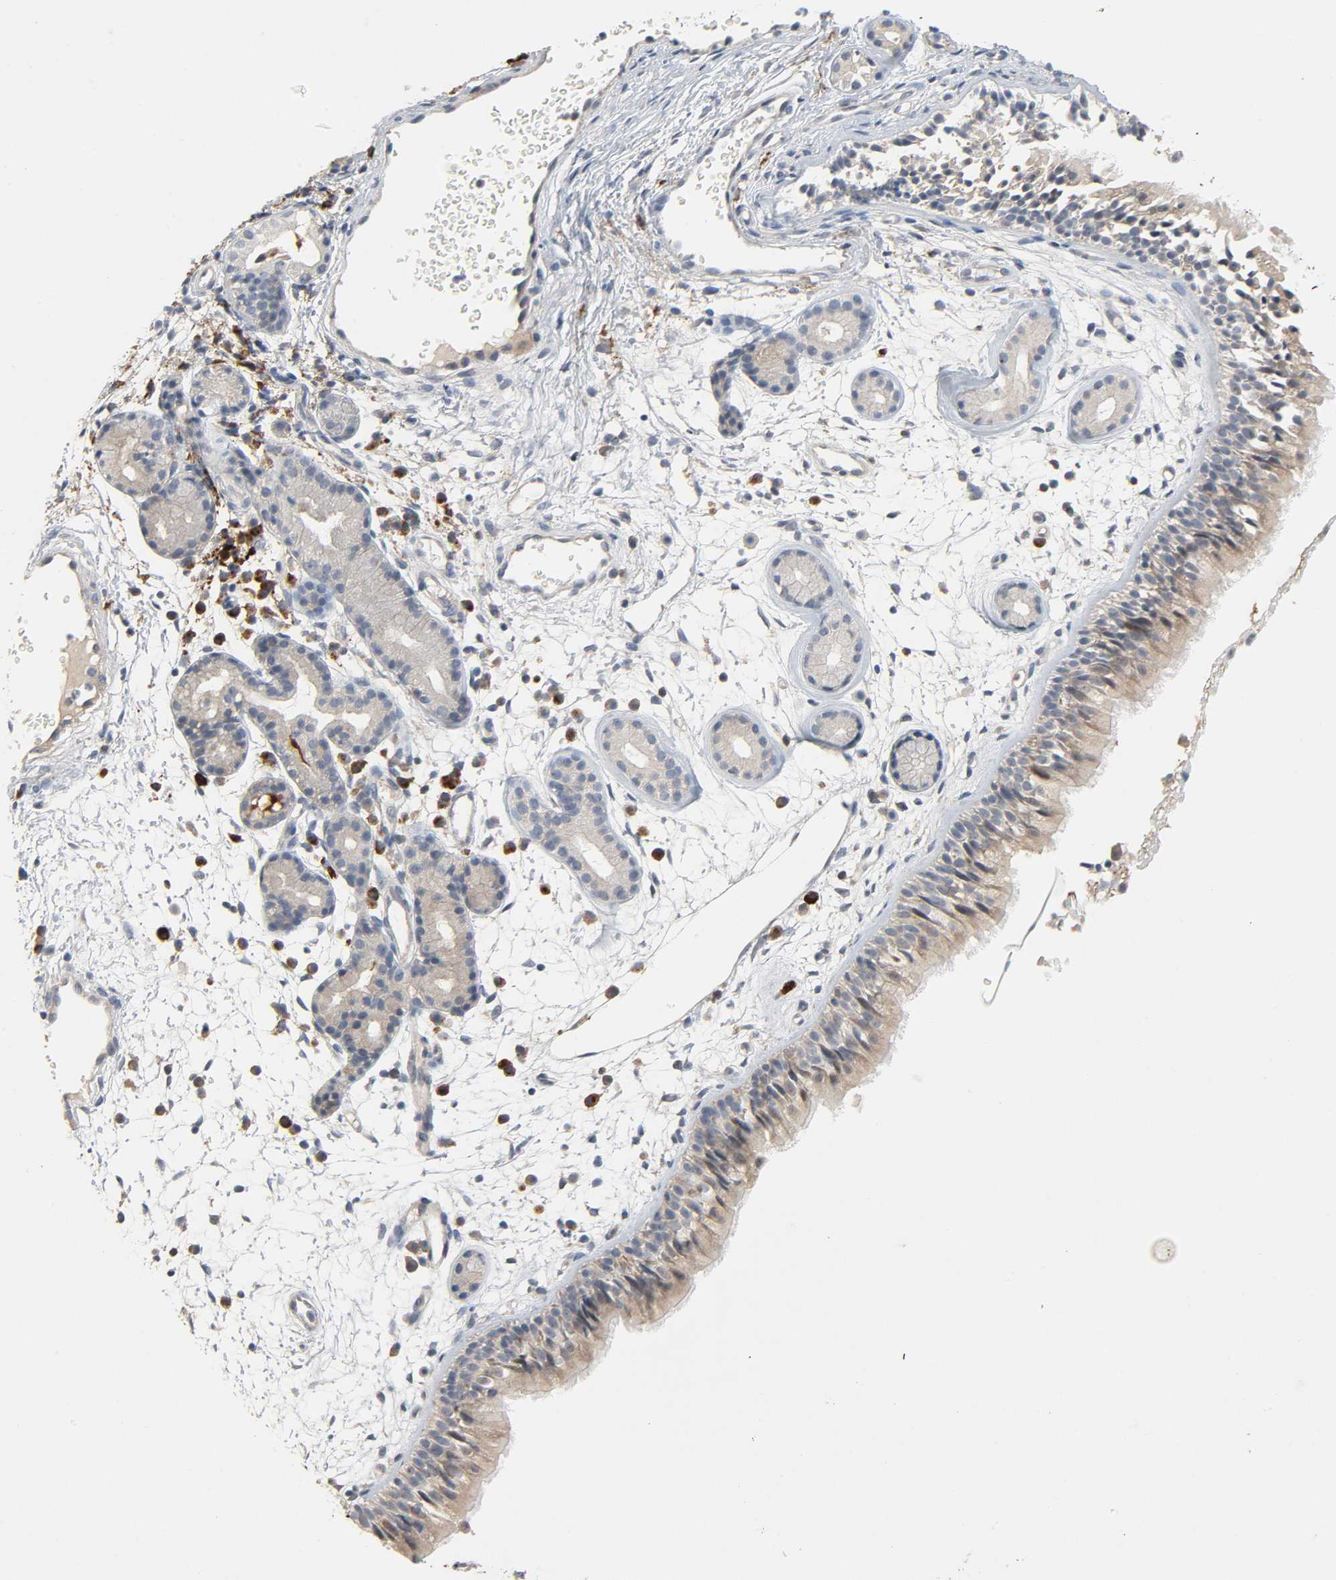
{"staining": {"intensity": "weak", "quantity": ">75%", "location": "cytoplasmic/membranous"}, "tissue": "nasopharynx", "cell_type": "Respiratory epithelial cells", "image_type": "normal", "snomed": [{"axis": "morphology", "description": "Normal tissue, NOS"}, {"axis": "morphology", "description": "Inflammation, NOS"}, {"axis": "topography", "description": "Nasopharynx"}], "caption": "DAB (3,3'-diaminobenzidine) immunohistochemical staining of unremarkable nasopharynx reveals weak cytoplasmic/membranous protein positivity in about >75% of respiratory epithelial cells.", "gene": "CD4", "patient": {"sex": "female", "age": 55}}